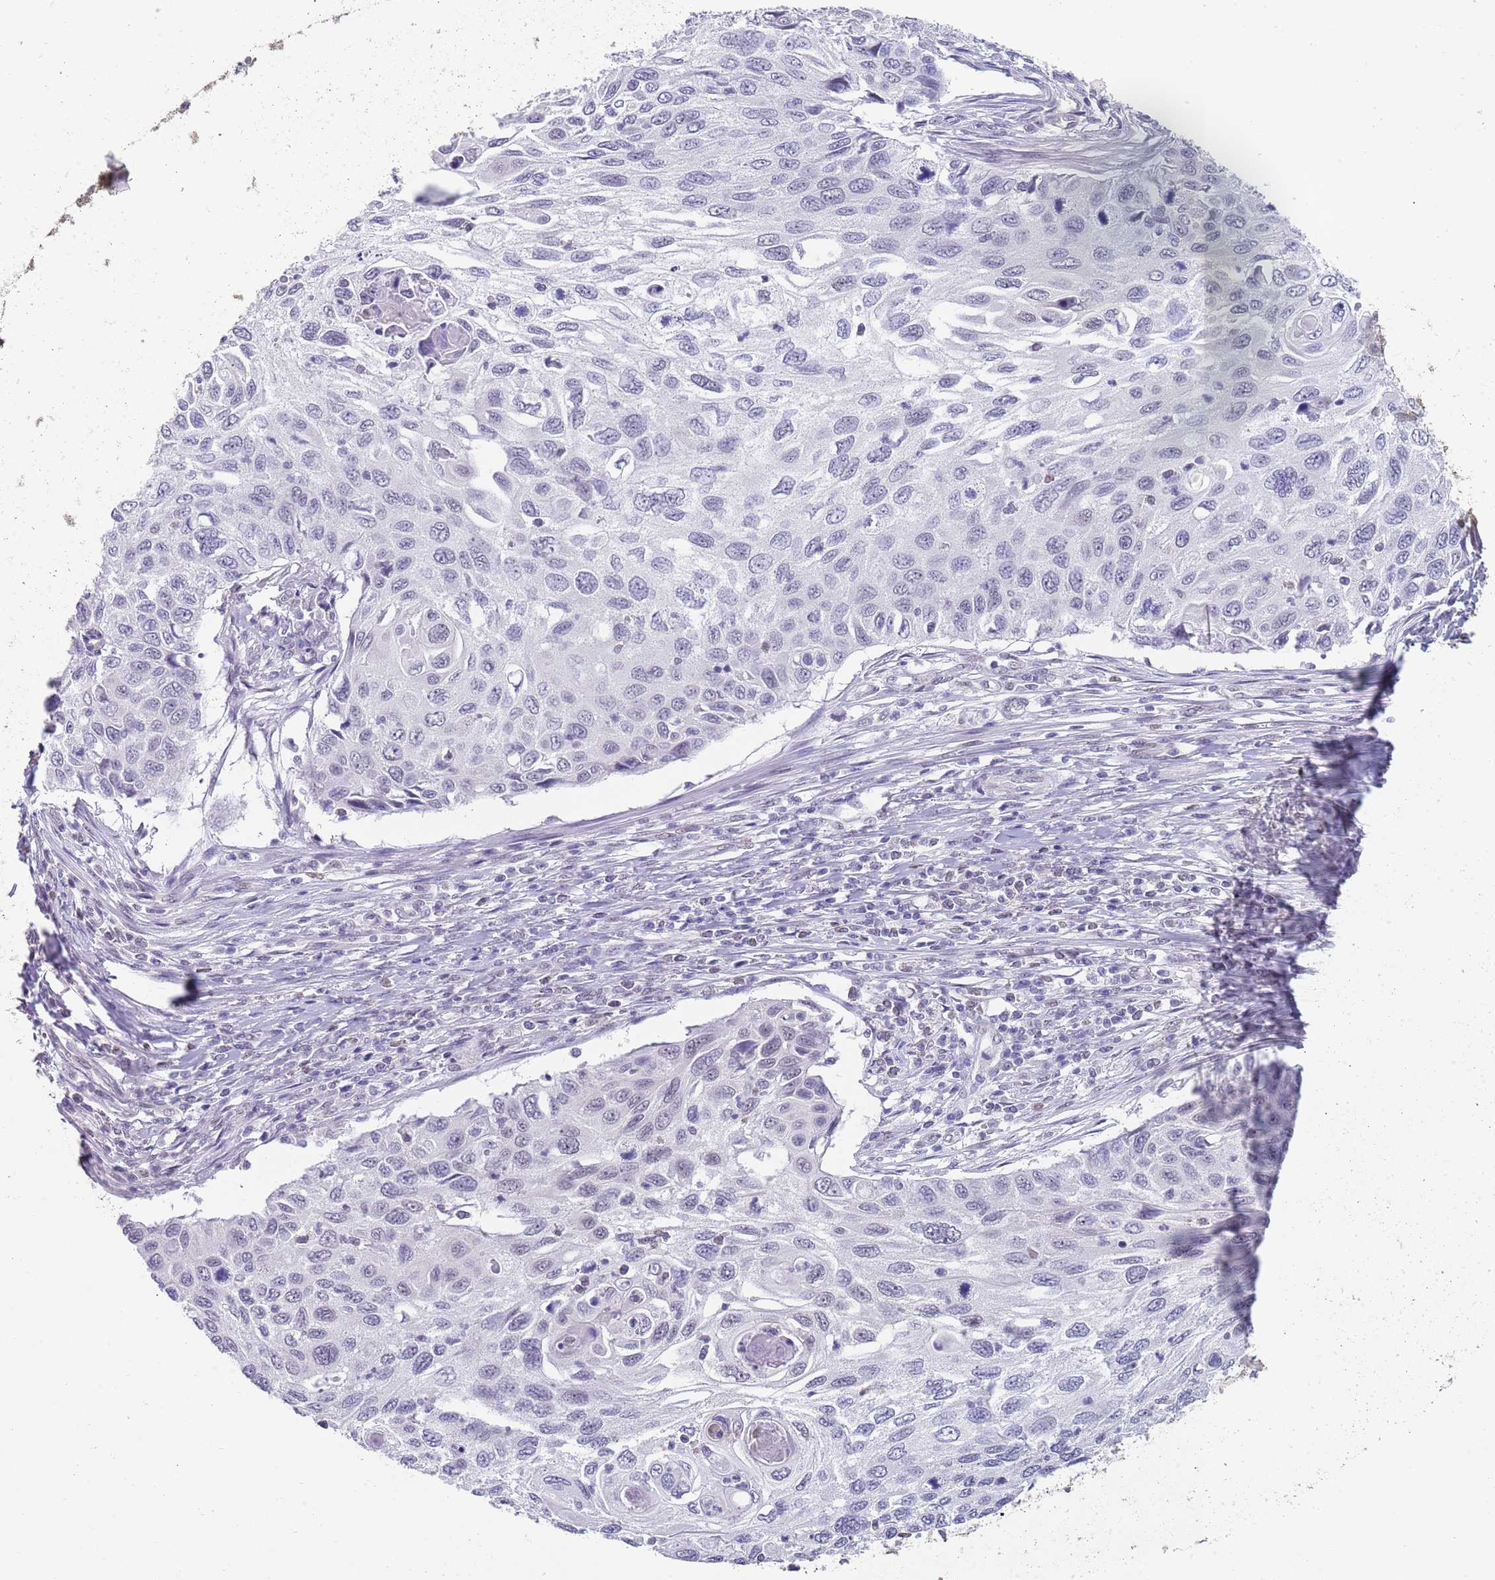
{"staining": {"intensity": "negative", "quantity": "none", "location": "none"}, "tissue": "cervical cancer", "cell_type": "Tumor cells", "image_type": "cancer", "snomed": [{"axis": "morphology", "description": "Squamous cell carcinoma, NOS"}, {"axis": "topography", "description": "Cervix"}], "caption": "Micrograph shows no significant protein positivity in tumor cells of cervical squamous cell carcinoma.", "gene": "SEPHS2", "patient": {"sex": "female", "age": 70}}